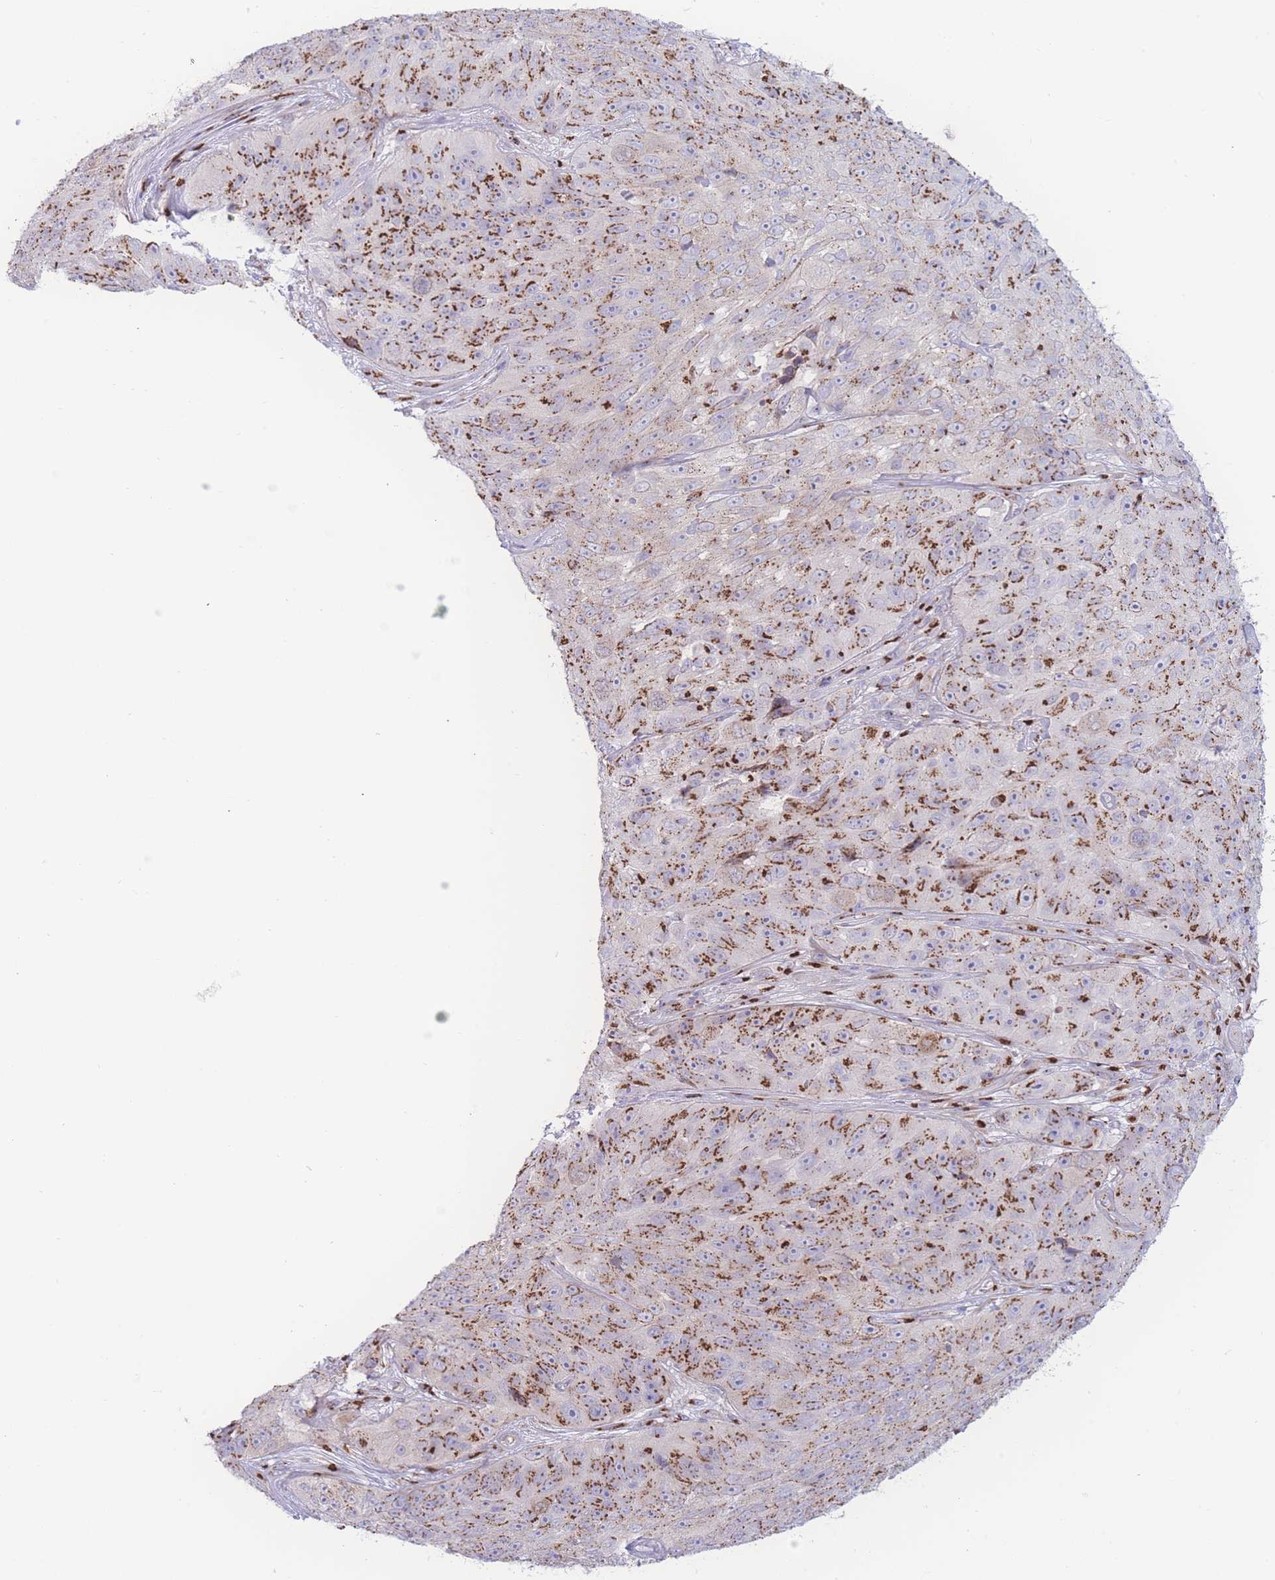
{"staining": {"intensity": "strong", "quantity": ">75%", "location": "cytoplasmic/membranous"}, "tissue": "skin cancer", "cell_type": "Tumor cells", "image_type": "cancer", "snomed": [{"axis": "morphology", "description": "Squamous cell carcinoma, NOS"}, {"axis": "topography", "description": "Skin"}], "caption": "This image exhibits skin cancer stained with immunohistochemistry (IHC) to label a protein in brown. The cytoplasmic/membranous of tumor cells show strong positivity for the protein. Nuclei are counter-stained blue.", "gene": "GOLM2", "patient": {"sex": "female", "age": 87}}